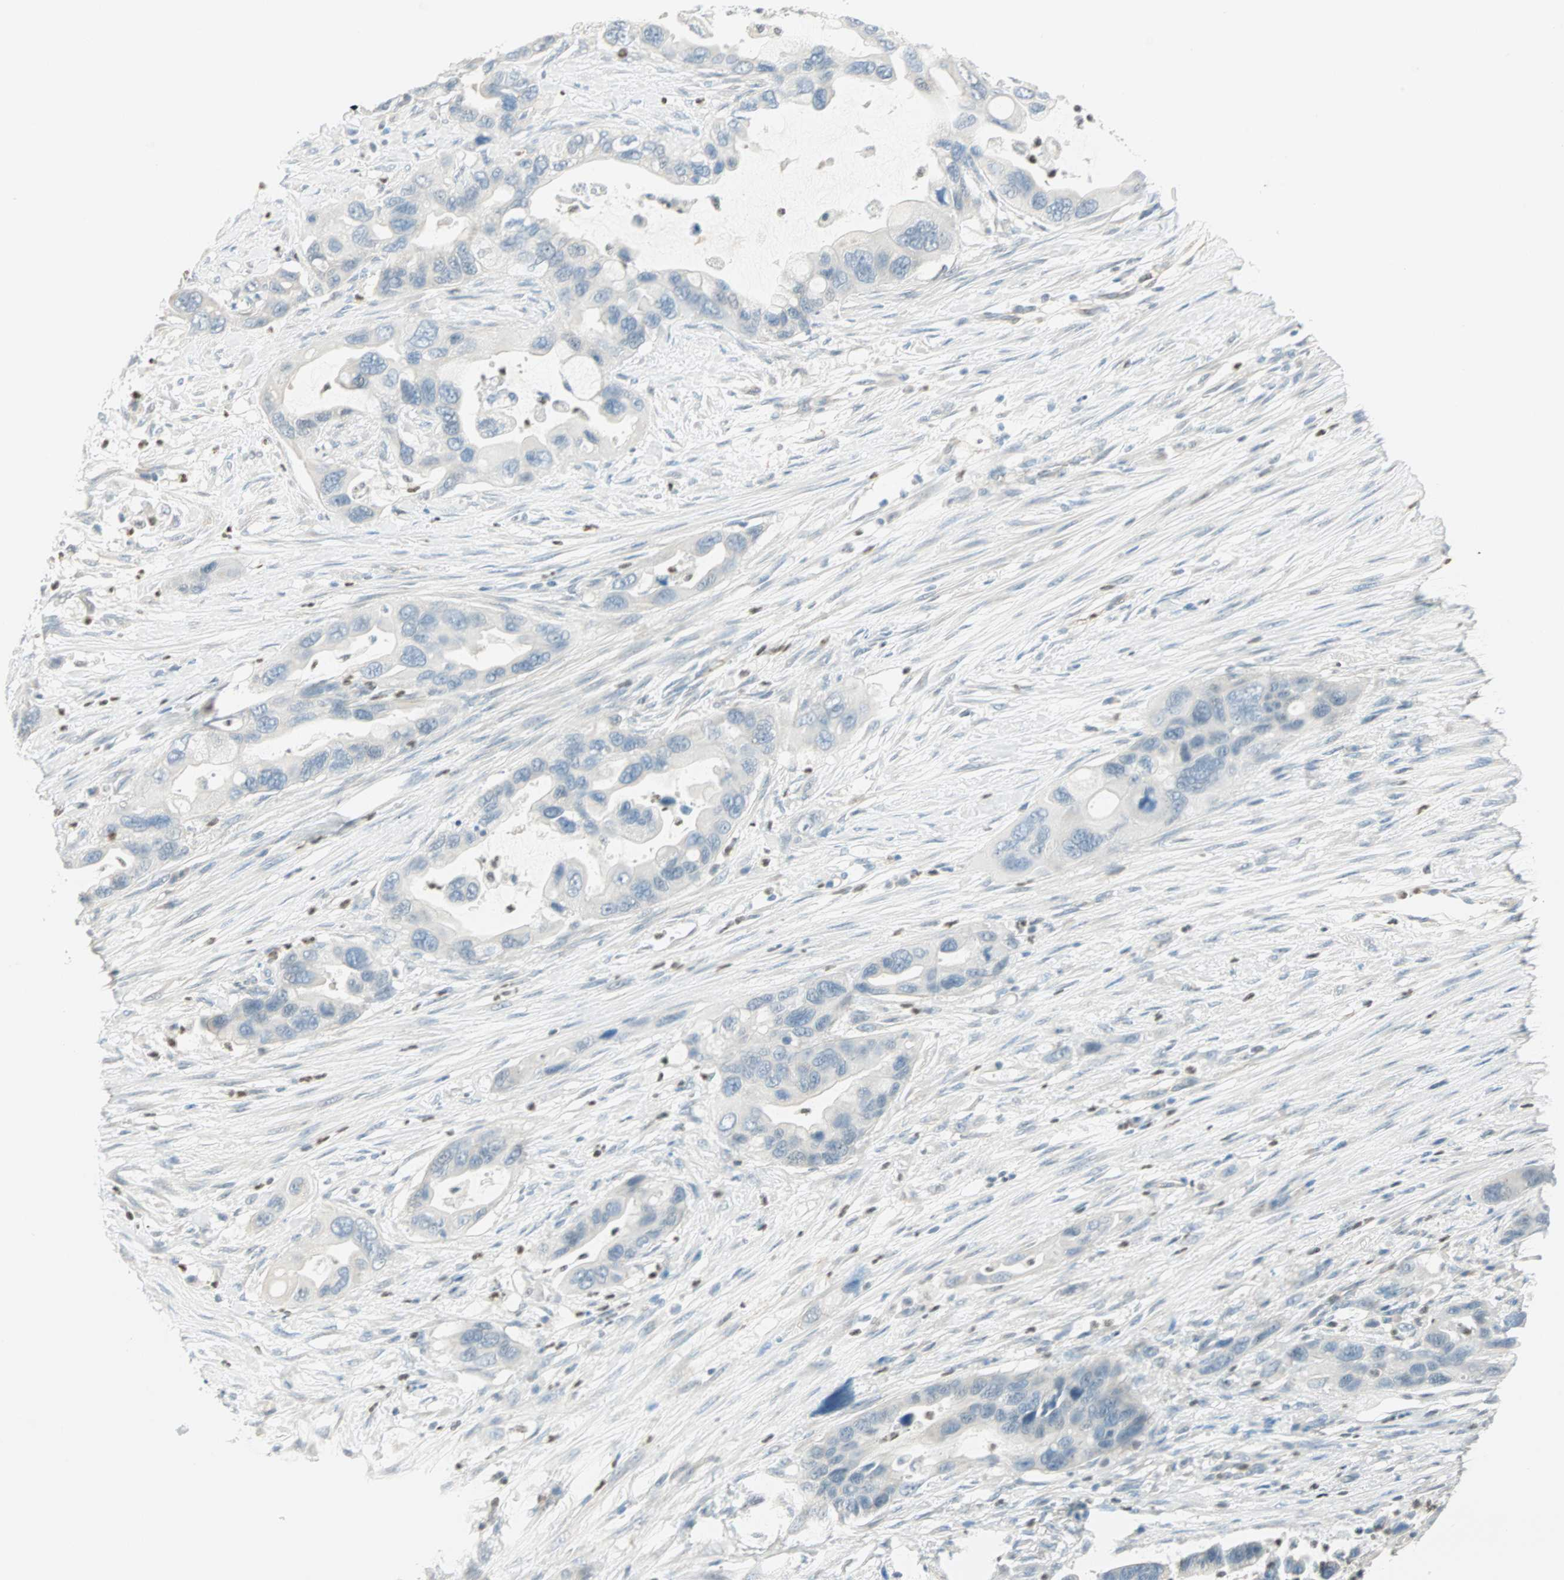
{"staining": {"intensity": "negative", "quantity": "none", "location": "none"}, "tissue": "pancreatic cancer", "cell_type": "Tumor cells", "image_type": "cancer", "snomed": [{"axis": "morphology", "description": "Adenocarcinoma, NOS"}, {"axis": "topography", "description": "Pancreas"}], "caption": "Tumor cells are negative for protein expression in human adenocarcinoma (pancreatic).", "gene": "MLLT10", "patient": {"sex": "female", "age": 71}}